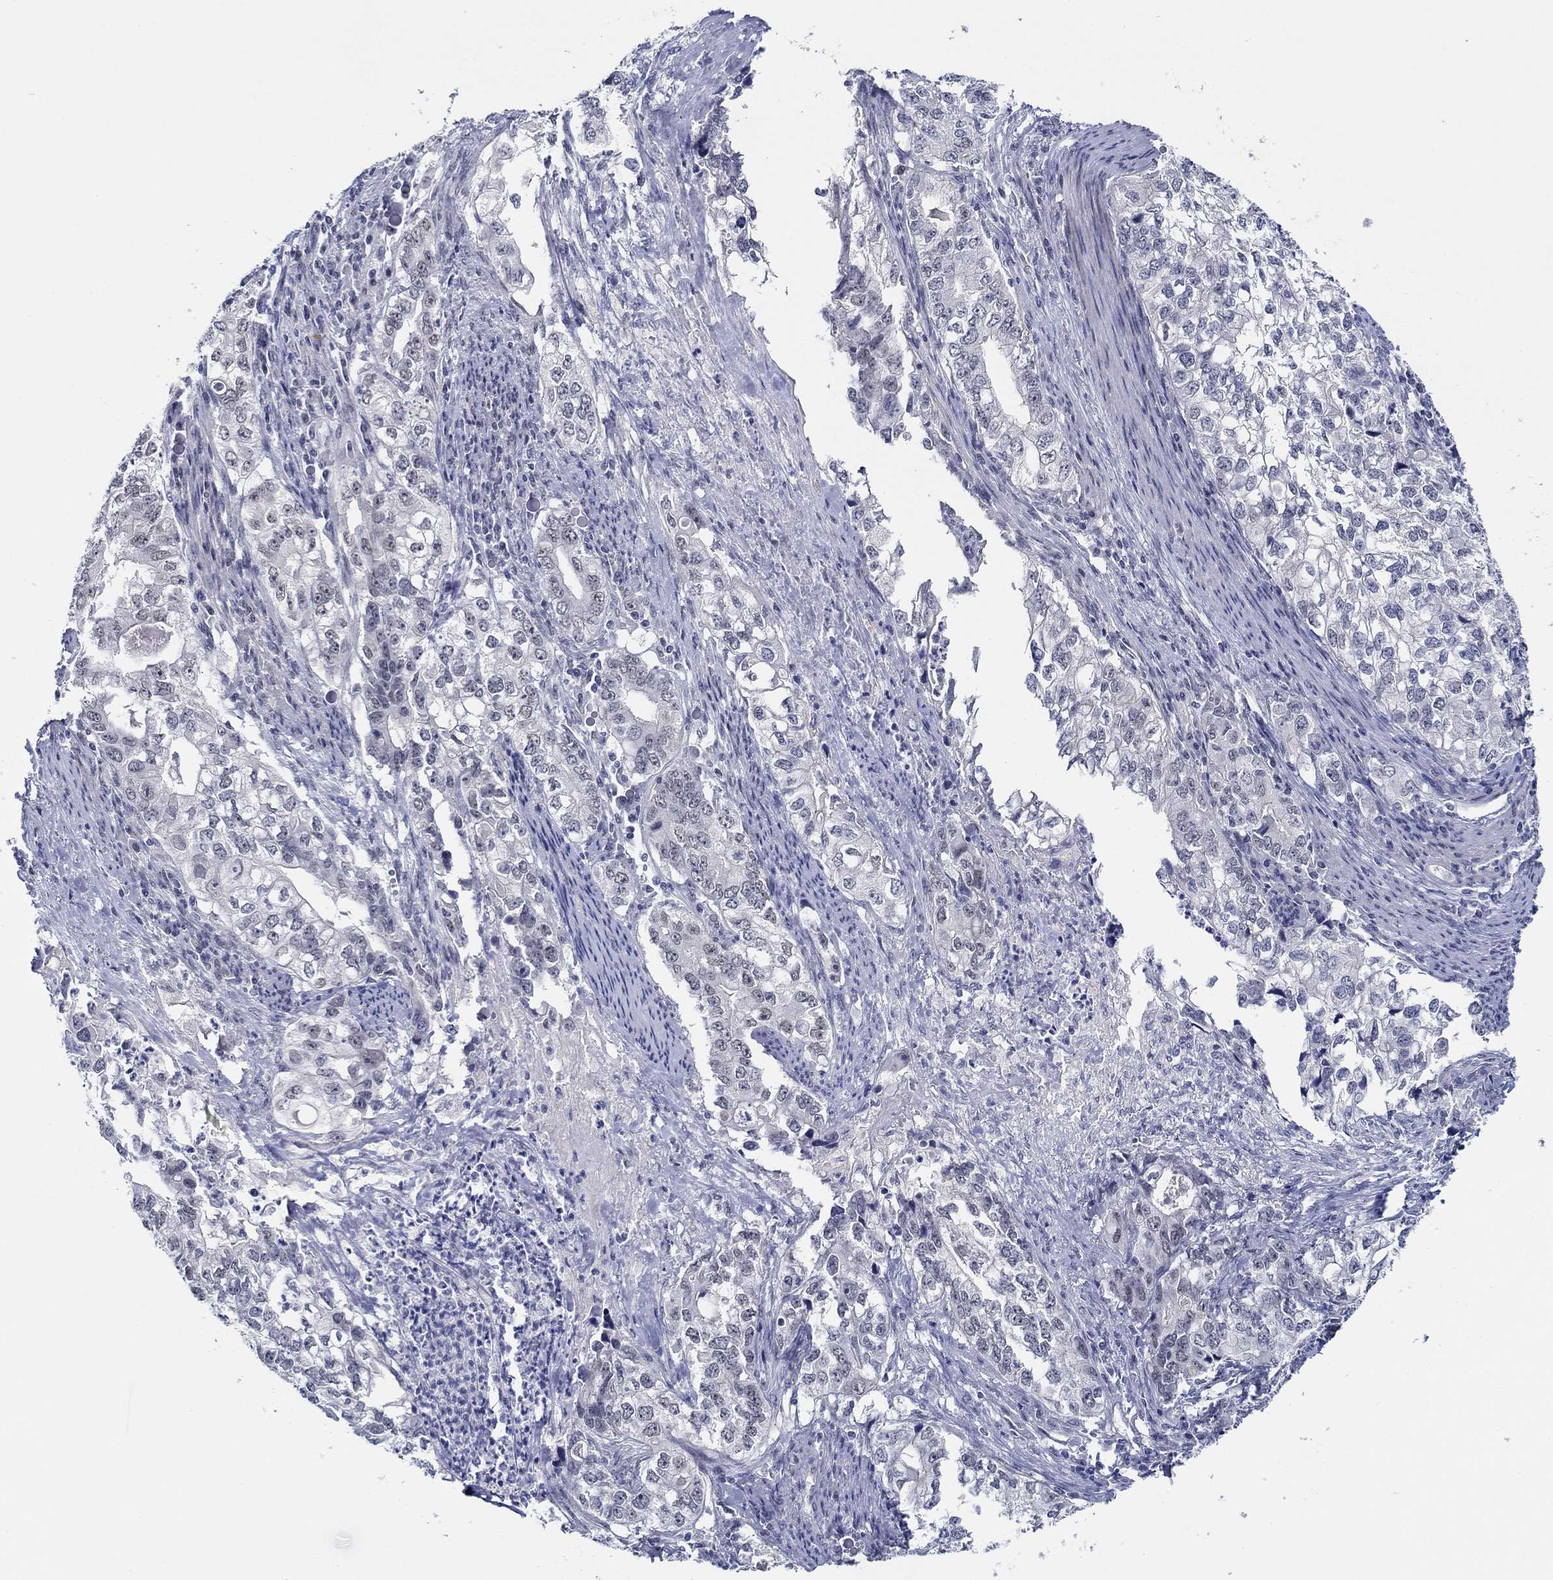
{"staining": {"intensity": "negative", "quantity": "none", "location": "none"}, "tissue": "stomach cancer", "cell_type": "Tumor cells", "image_type": "cancer", "snomed": [{"axis": "morphology", "description": "Adenocarcinoma, NOS"}, {"axis": "topography", "description": "Stomach, lower"}], "caption": "Human stomach adenocarcinoma stained for a protein using immunohistochemistry demonstrates no positivity in tumor cells.", "gene": "SLC34A1", "patient": {"sex": "female", "age": 72}}